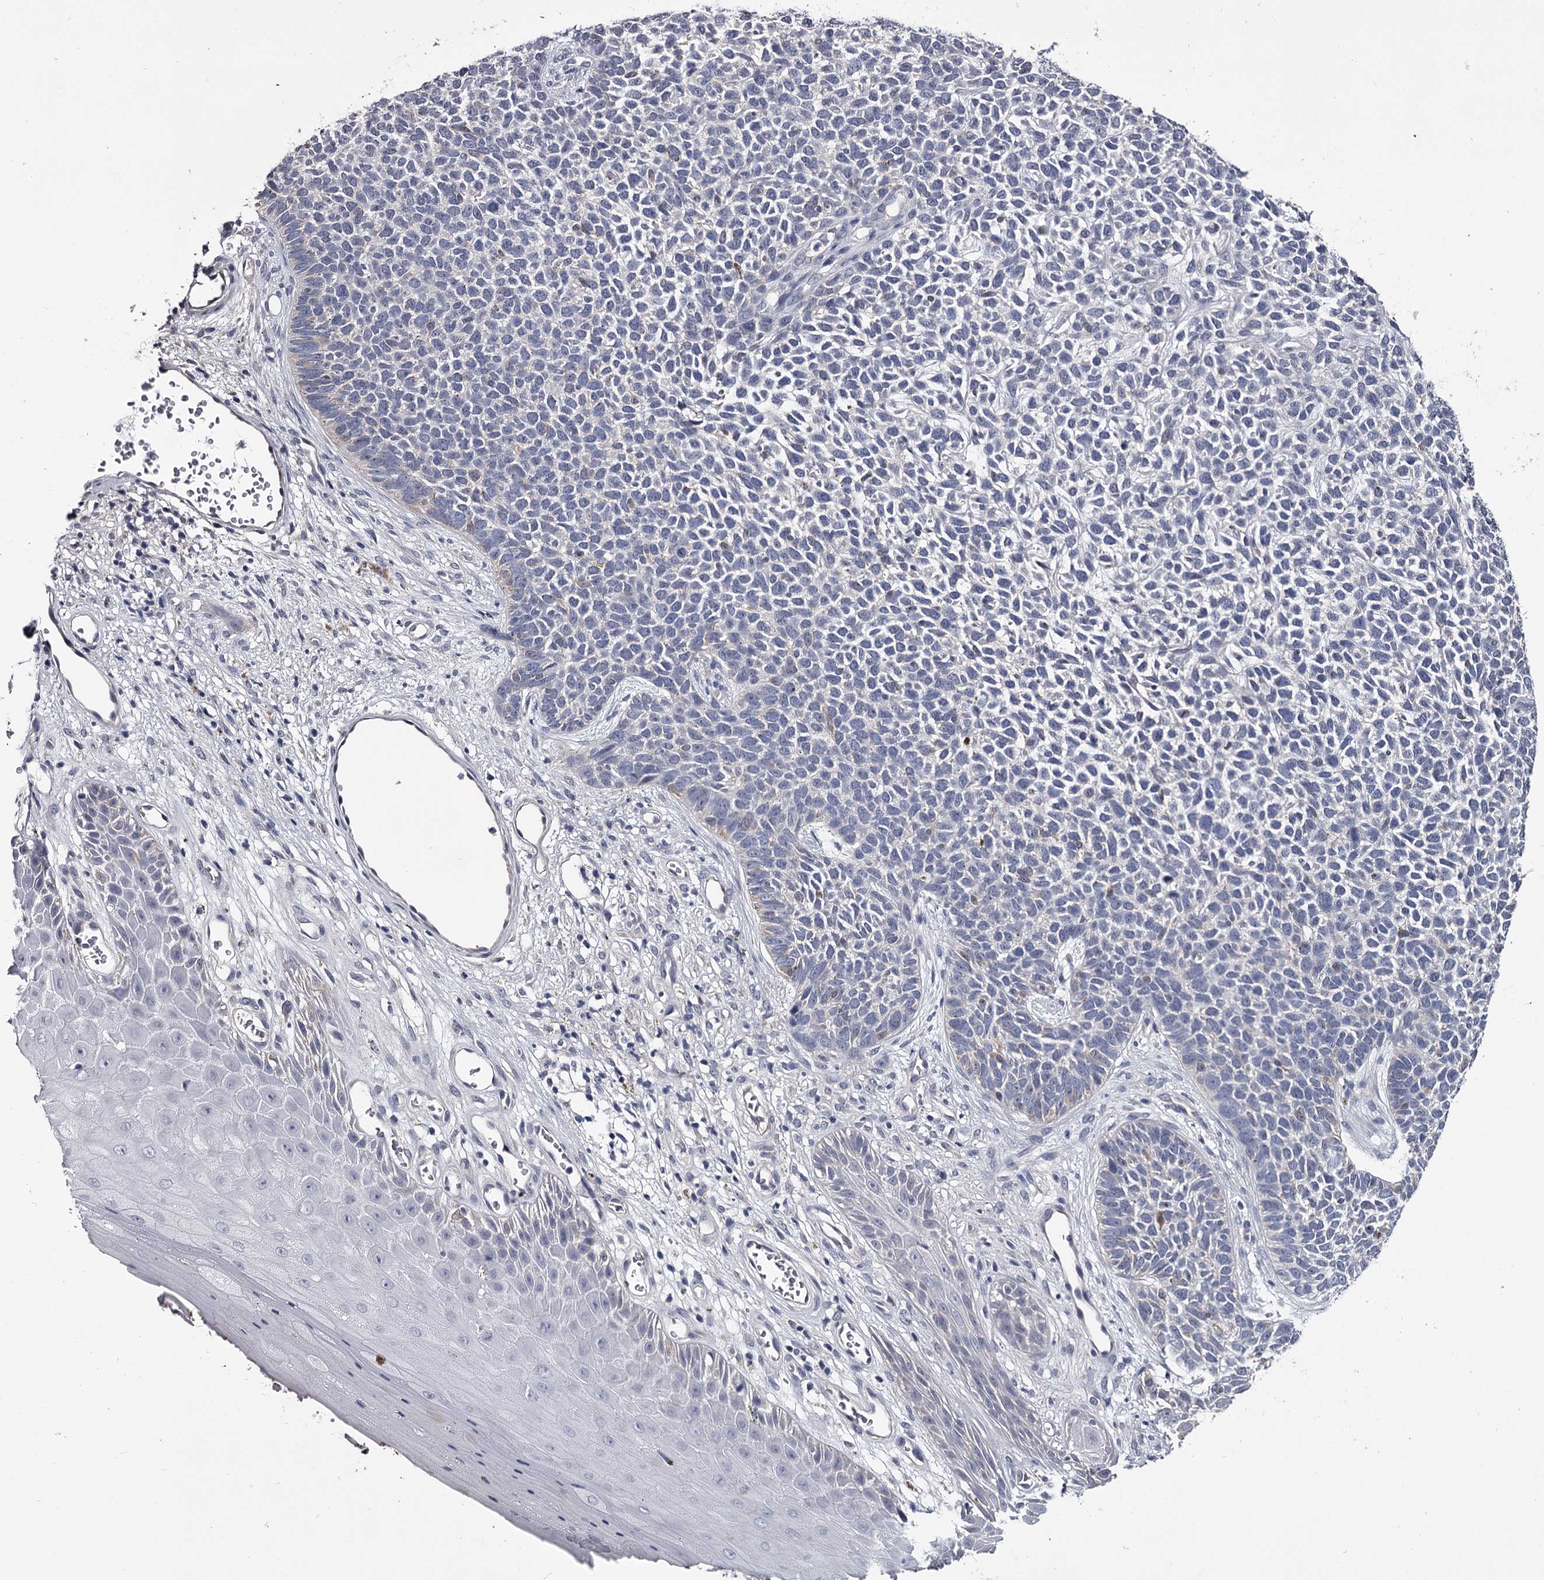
{"staining": {"intensity": "negative", "quantity": "none", "location": "none"}, "tissue": "skin cancer", "cell_type": "Tumor cells", "image_type": "cancer", "snomed": [{"axis": "morphology", "description": "Basal cell carcinoma"}, {"axis": "topography", "description": "Skin"}], "caption": "This is an immunohistochemistry histopathology image of human skin cancer (basal cell carcinoma). There is no expression in tumor cells.", "gene": "GSTO1", "patient": {"sex": "female", "age": 84}}